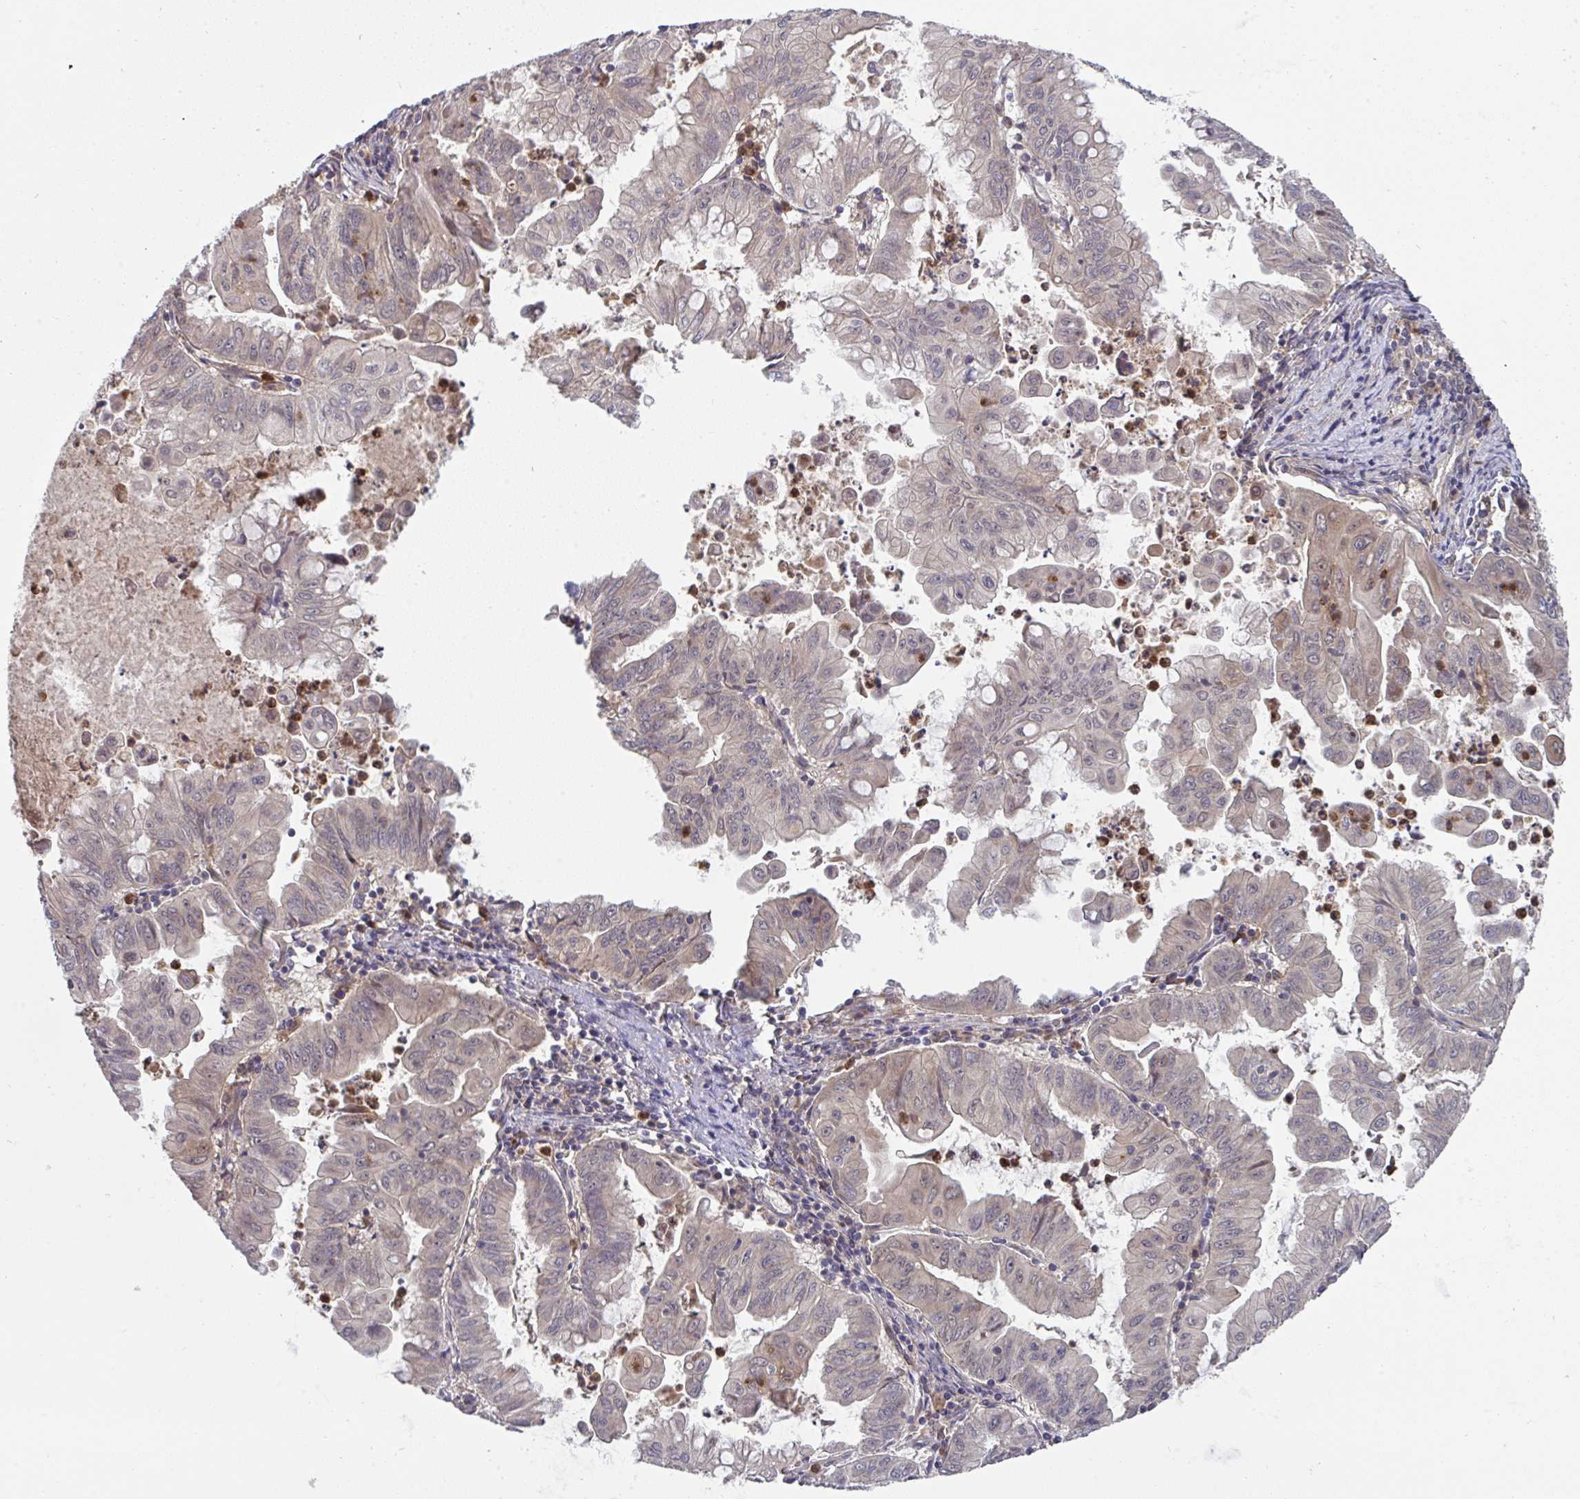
{"staining": {"intensity": "negative", "quantity": "none", "location": "none"}, "tissue": "stomach cancer", "cell_type": "Tumor cells", "image_type": "cancer", "snomed": [{"axis": "morphology", "description": "Adenocarcinoma, NOS"}, {"axis": "topography", "description": "Stomach, upper"}], "caption": "Tumor cells show no significant protein staining in stomach cancer.", "gene": "TIGAR", "patient": {"sex": "male", "age": 80}}